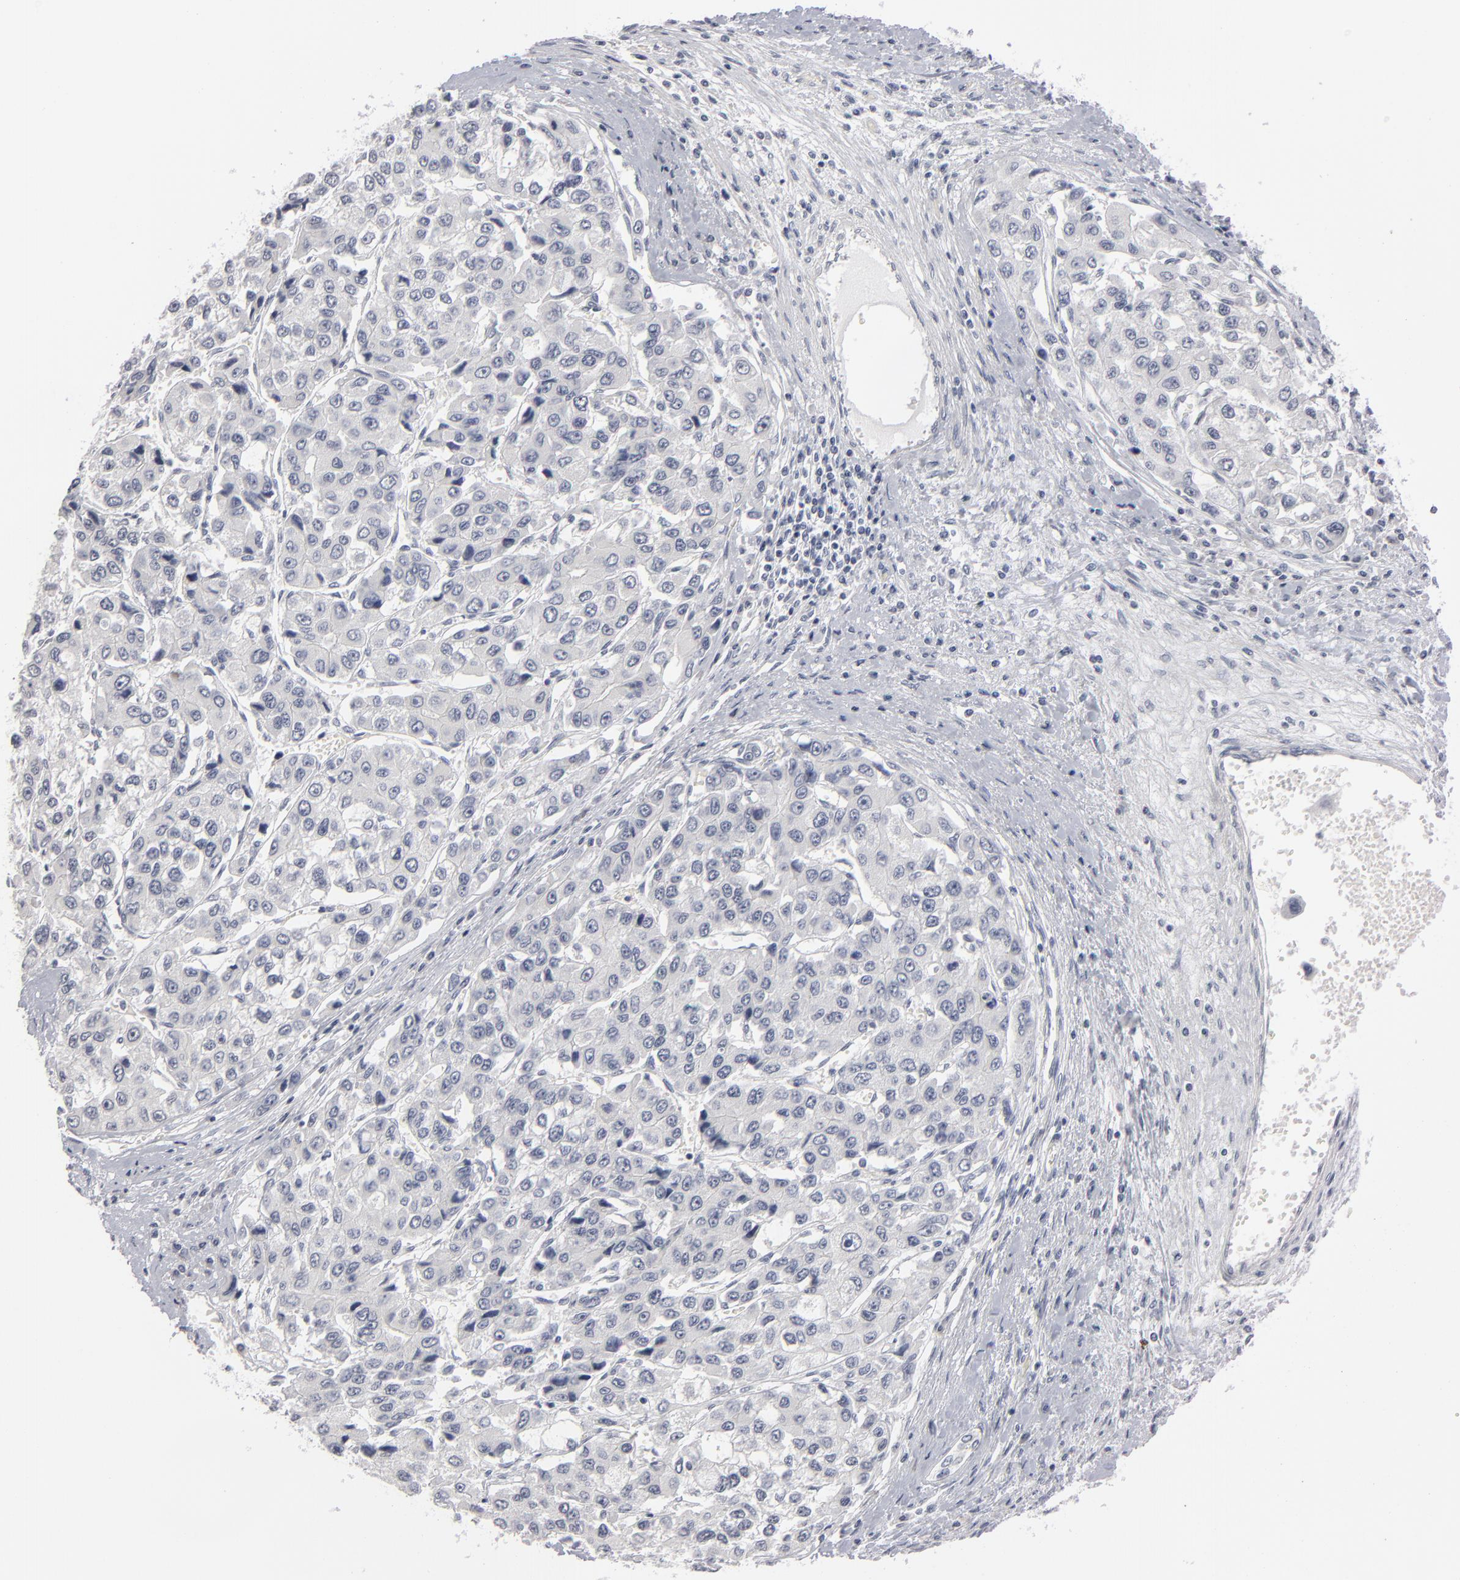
{"staining": {"intensity": "negative", "quantity": "none", "location": "none"}, "tissue": "liver cancer", "cell_type": "Tumor cells", "image_type": "cancer", "snomed": [{"axis": "morphology", "description": "Carcinoma, Hepatocellular, NOS"}, {"axis": "topography", "description": "Liver"}], "caption": "Tumor cells show no significant protein staining in liver hepatocellular carcinoma.", "gene": "KIAA1210", "patient": {"sex": "female", "age": 66}}